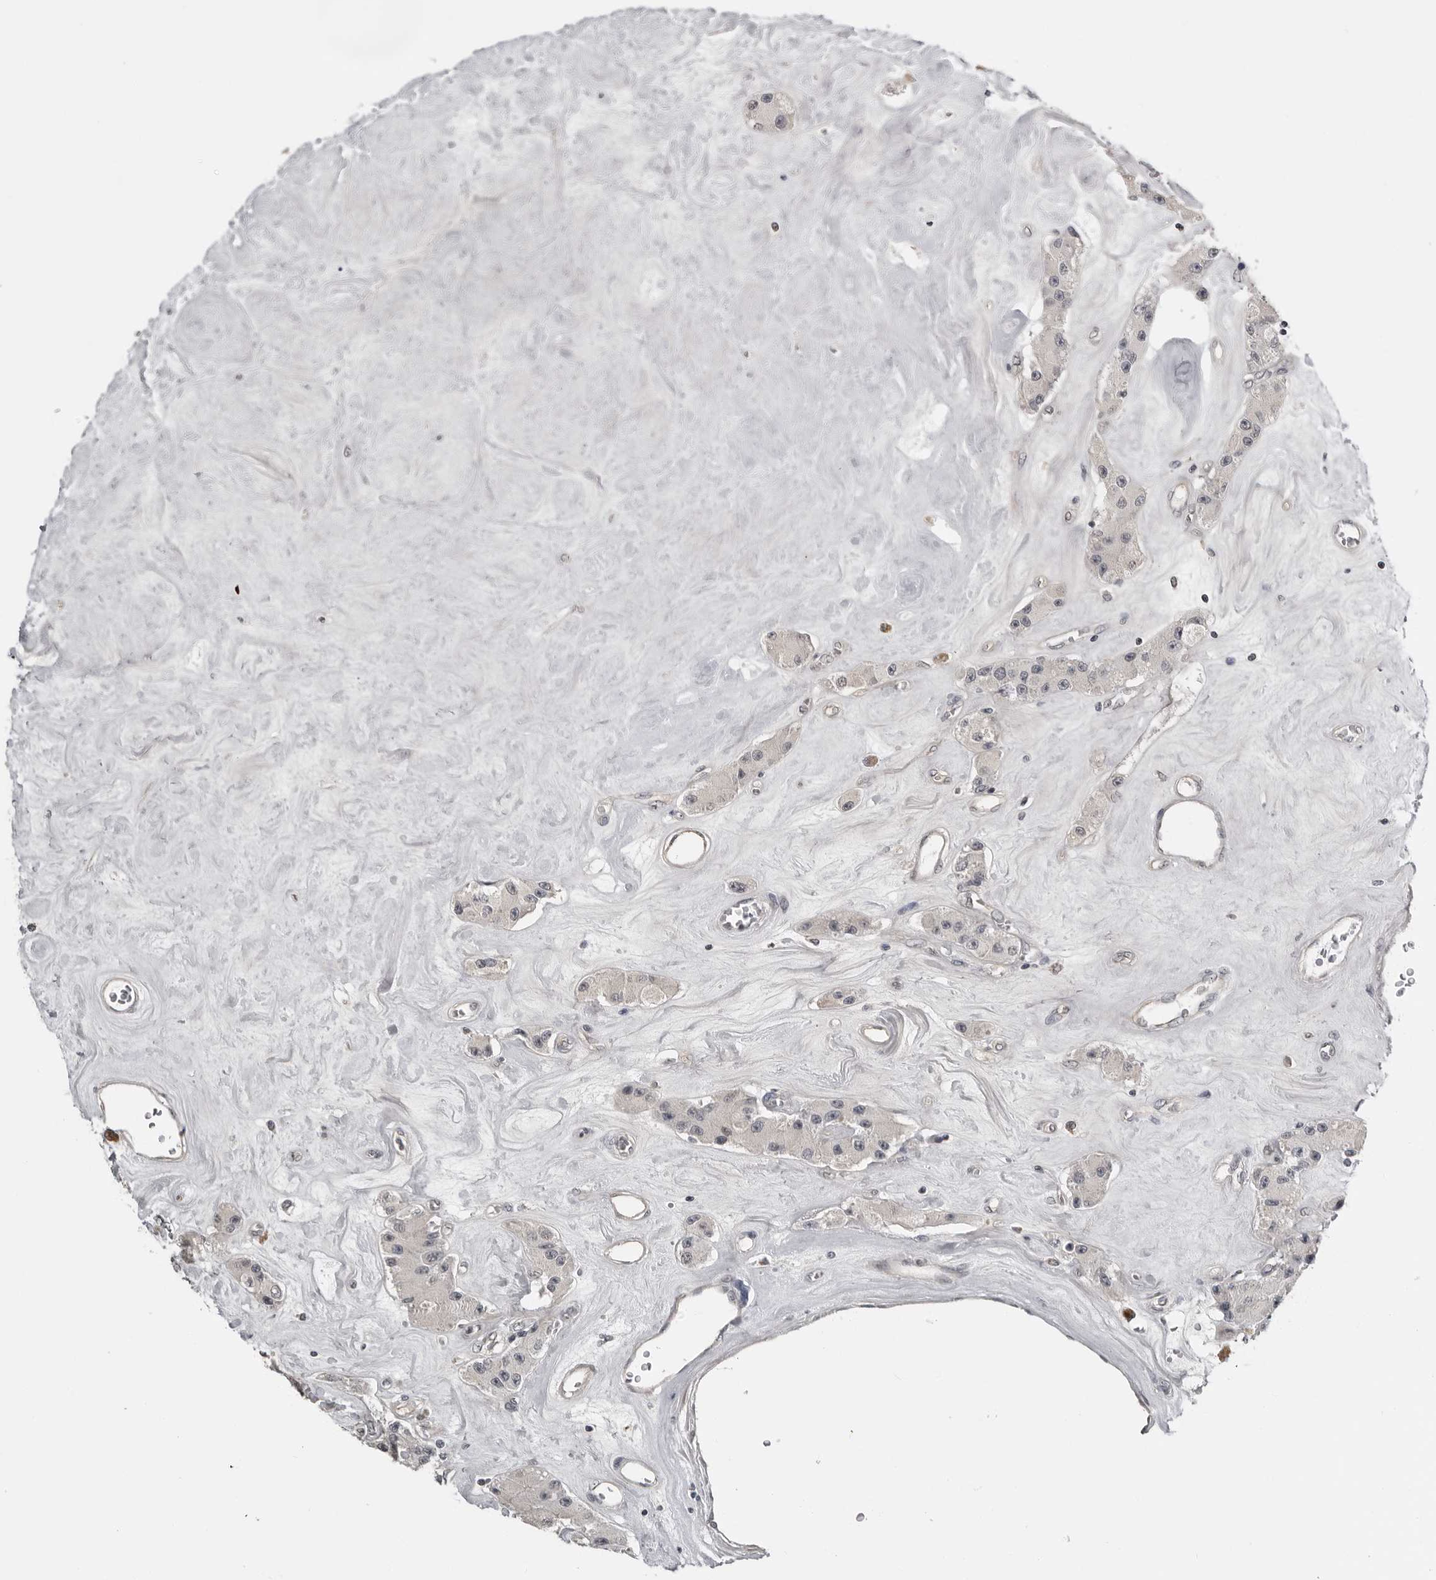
{"staining": {"intensity": "negative", "quantity": "none", "location": "none"}, "tissue": "carcinoid", "cell_type": "Tumor cells", "image_type": "cancer", "snomed": [{"axis": "morphology", "description": "Carcinoid, malignant, NOS"}, {"axis": "topography", "description": "Pancreas"}], "caption": "The IHC image has no significant expression in tumor cells of carcinoid tissue. (Brightfield microscopy of DAB (3,3'-diaminobenzidine) immunohistochemistry (IHC) at high magnification).", "gene": "PRRX2", "patient": {"sex": "male", "age": 41}}